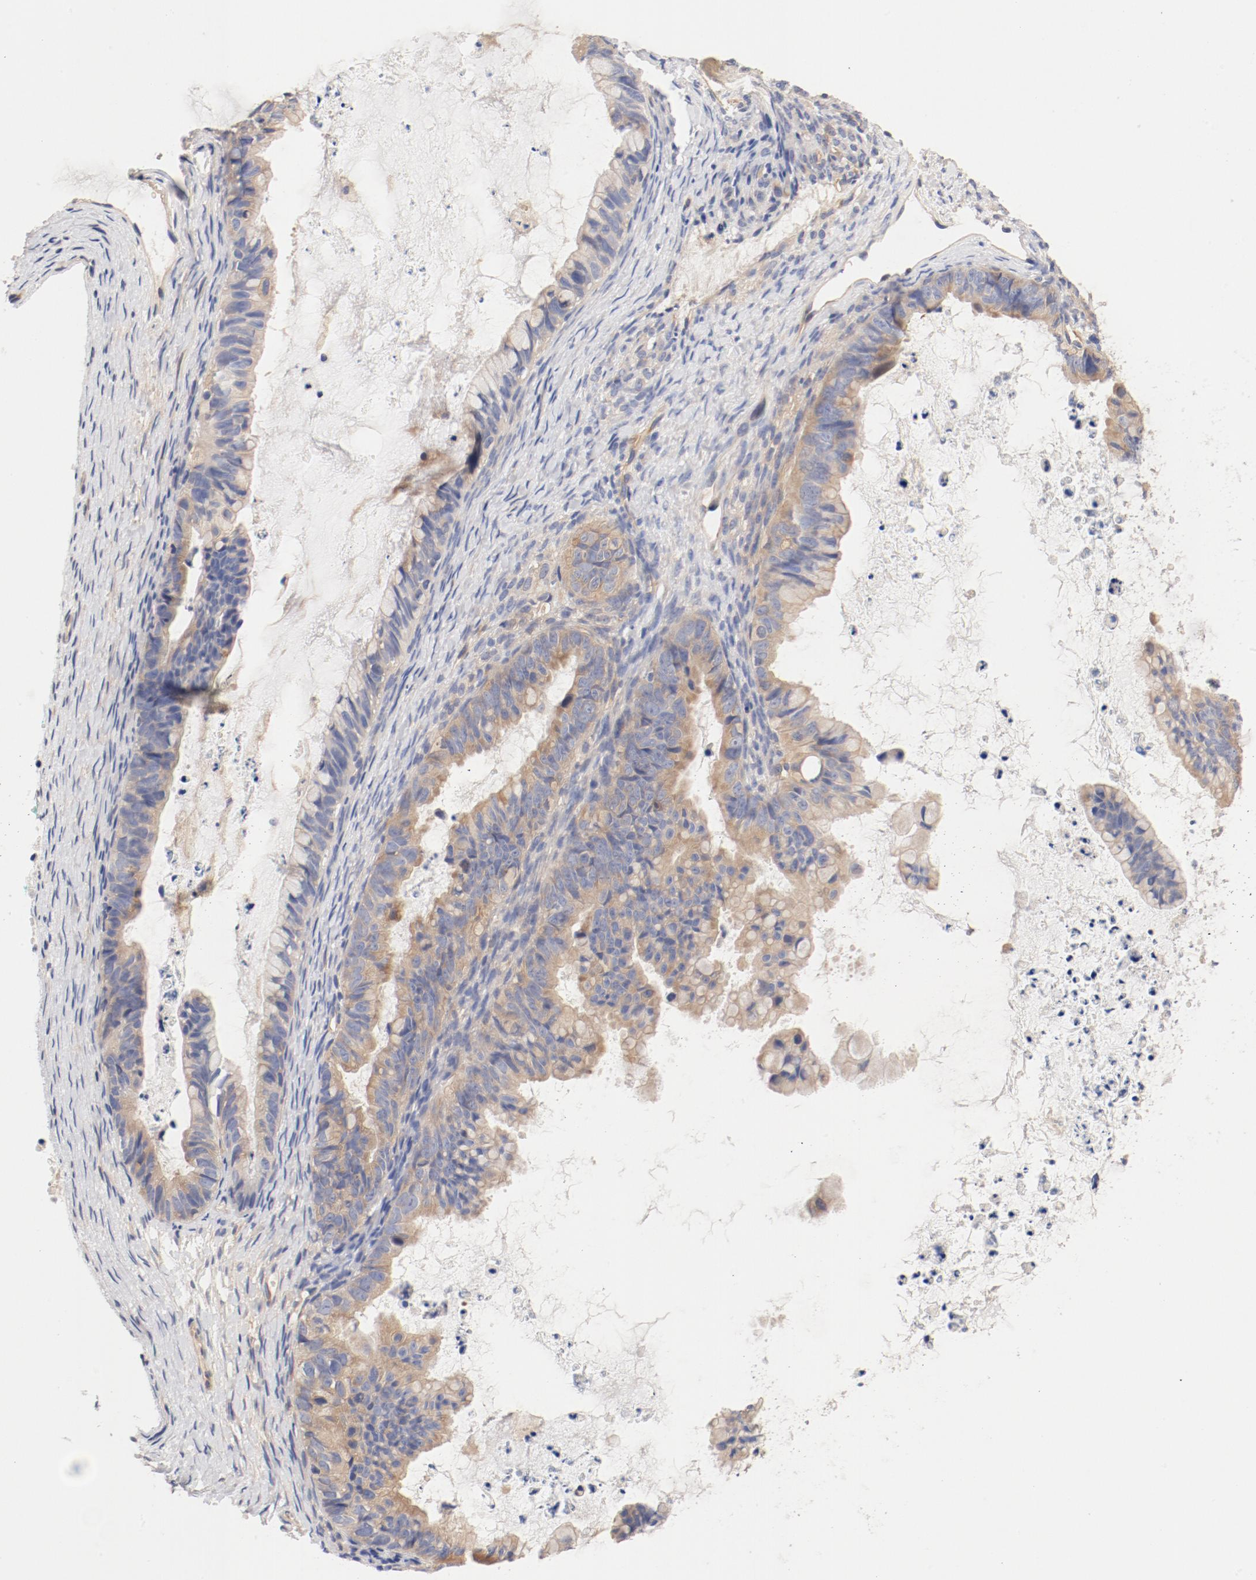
{"staining": {"intensity": "moderate", "quantity": ">75%", "location": "cytoplasmic/membranous"}, "tissue": "ovarian cancer", "cell_type": "Tumor cells", "image_type": "cancer", "snomed": [{"axis": "morphology", "description": "Cystadenocarcinoma, mucinous, NOS"}, {"axis": "topography", "description": "Ovary"}], "caption": "Human mucinous cystadenocarcinoma (ovarian) stained for a protein (brown) shows moderate cytoplasmic/membranous positive expression in approximately >75% of tumor cells.", "gene": "DYNC1H1", "patient": {"sex": "female", "age": 36}}